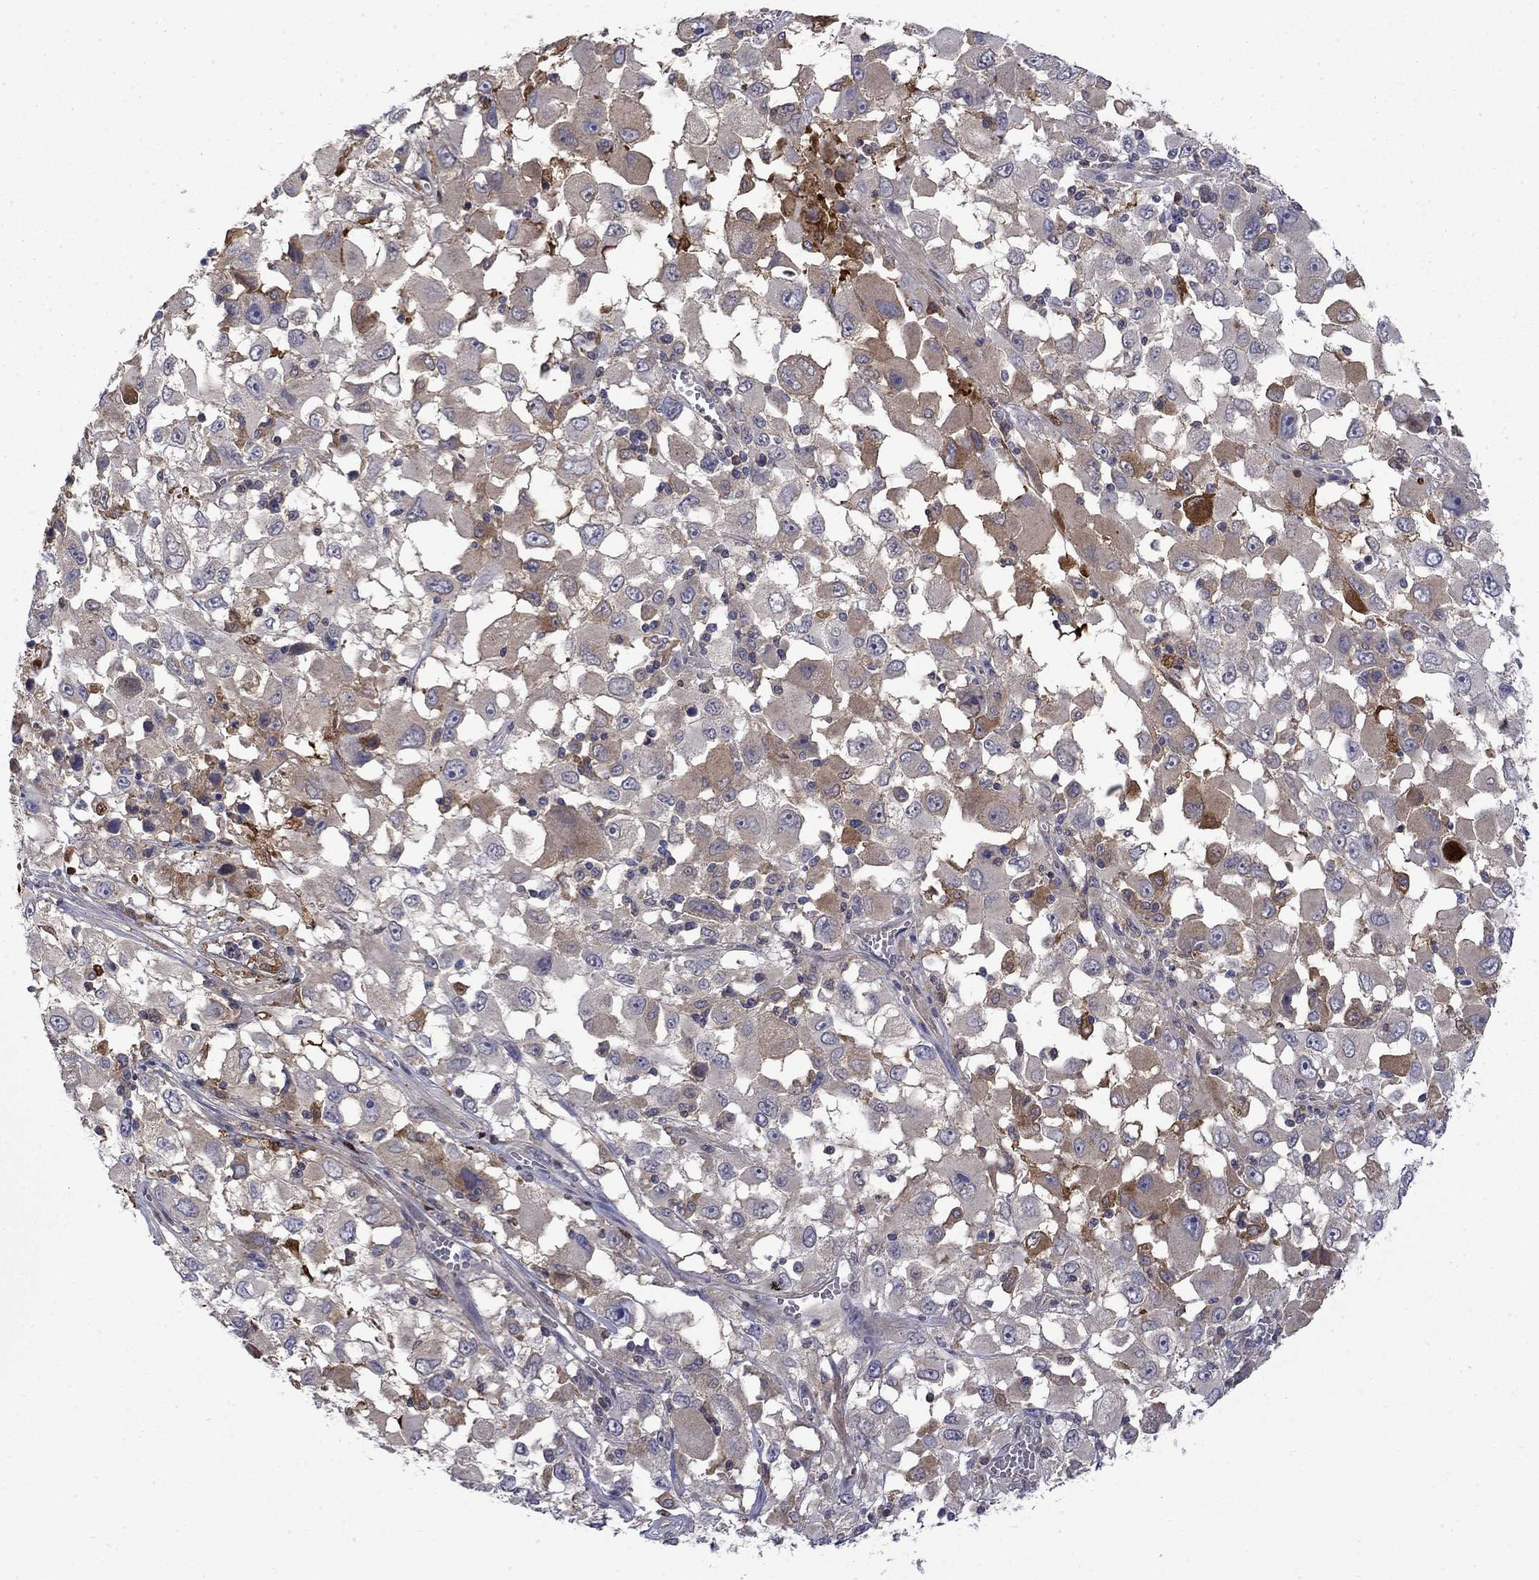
{"staining": {"intensity": "moderate", "quantity": "<25%", "location": "cytoplasmic/membranous"}, "tissue": "melanoma", "cell_type": "Tumor cells", "image_type": "cancer", "snomed": [{"axis": "morphology", "description": "Malignant melanoma, Metastatic site"}, {"axis": "topography", "description": "Soft tissue"}], "caption": "Melanoma stained with a brown dye displays moderate cytoplasmic/membranous positive expression in about <25% of tumor cells.", "gene": "PCBP3", "patient": {"sex": "male", "age": 50}}